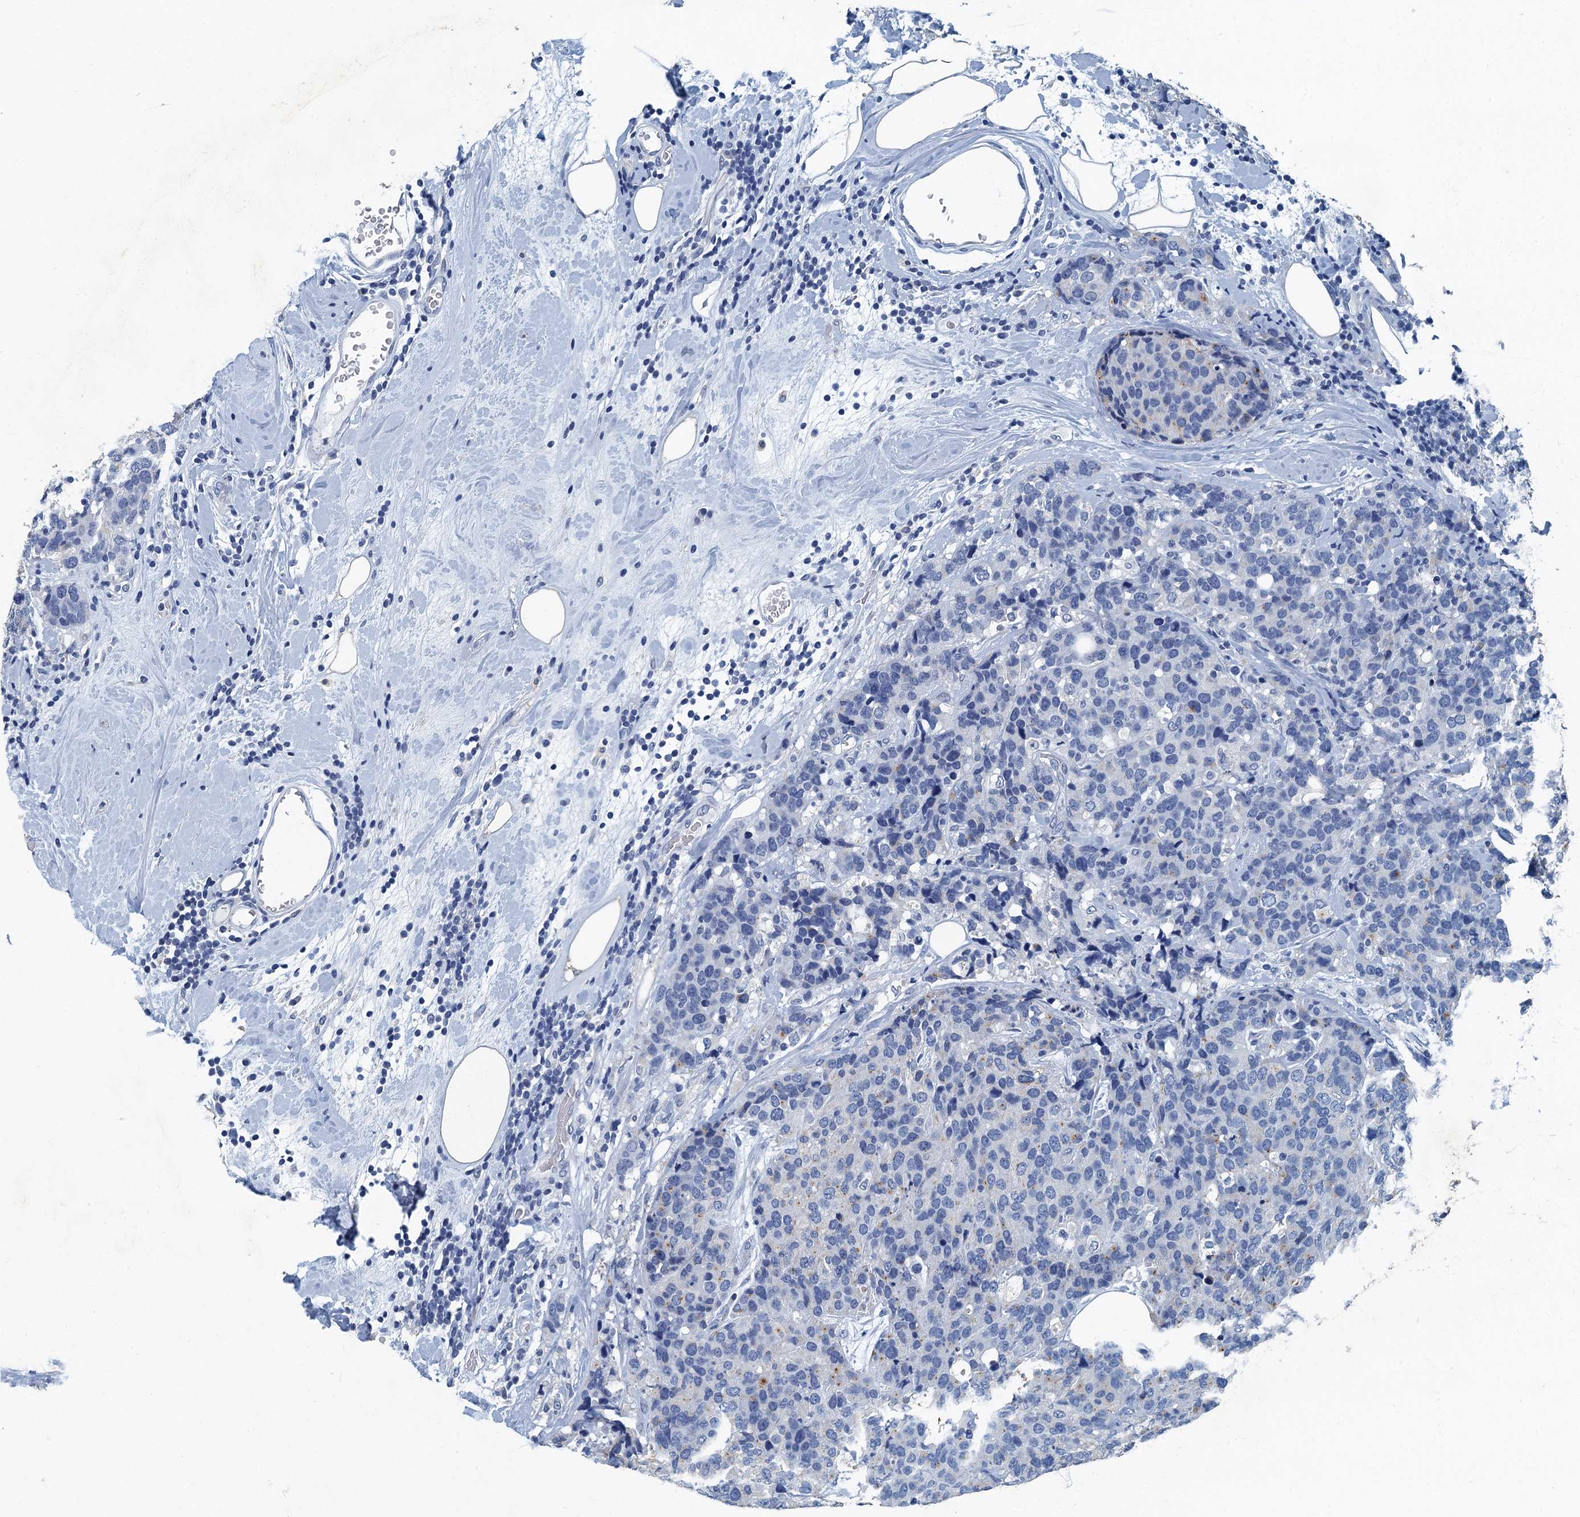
{"staining": {"intensity": "negative", "quantity": "none", "location": "none"}, "tissue": "breast cancer", "cell_type": "Tumor cells", "image_type": "cancer", "snomed": [{"axis": "morphology", "description": "Lobular carcinoma"}, {"axis": "topography", "description": "Breast"}], "caption": "High magnification brightfield microscopy of breast lobular carcinoma stained with DAB (3,3'-diaminobenzidine) (brown) and counterstained with hematoxylin (blue): tumor cells show no significant expression.", "gene": "GADL1", "patient": {"sex": "female", "age": 59}}